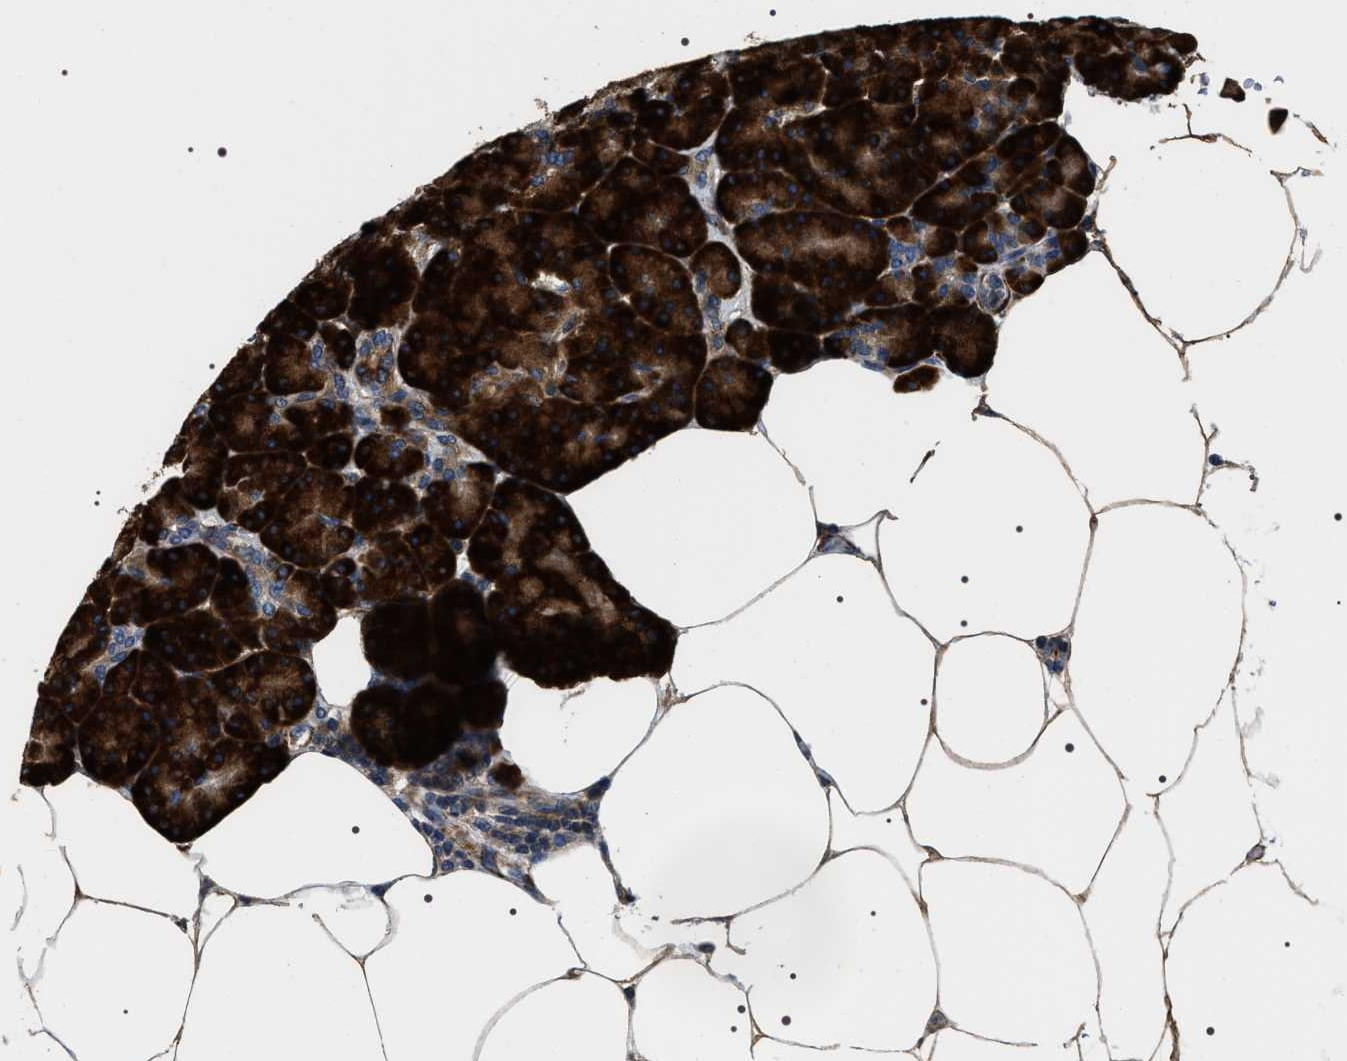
{"staining": {"intensity": "strong", "quantity": ">75%", "location": "cytoplasmic/membranous"}, "tissue": "pancreas", "cell_type": "Exocrine glandular cells", "image_type": "normal", "snomed": [{"axis": "morphology", "description": "Normal tissue, NOS"}, {"axis": "topography", "description": "Pancreas"}], "caption": "This photomicrograph exhibits normal pancreas stained with immunohistochemistry to label a protein in brown. The cytoplasmic/membranous of exocrine glandular cells show strong positivity for the protein. Nuclei are counter-stained blue.", "gene": "ZC3HAV1L", "patient": {"sex": "female", "age": 70}}